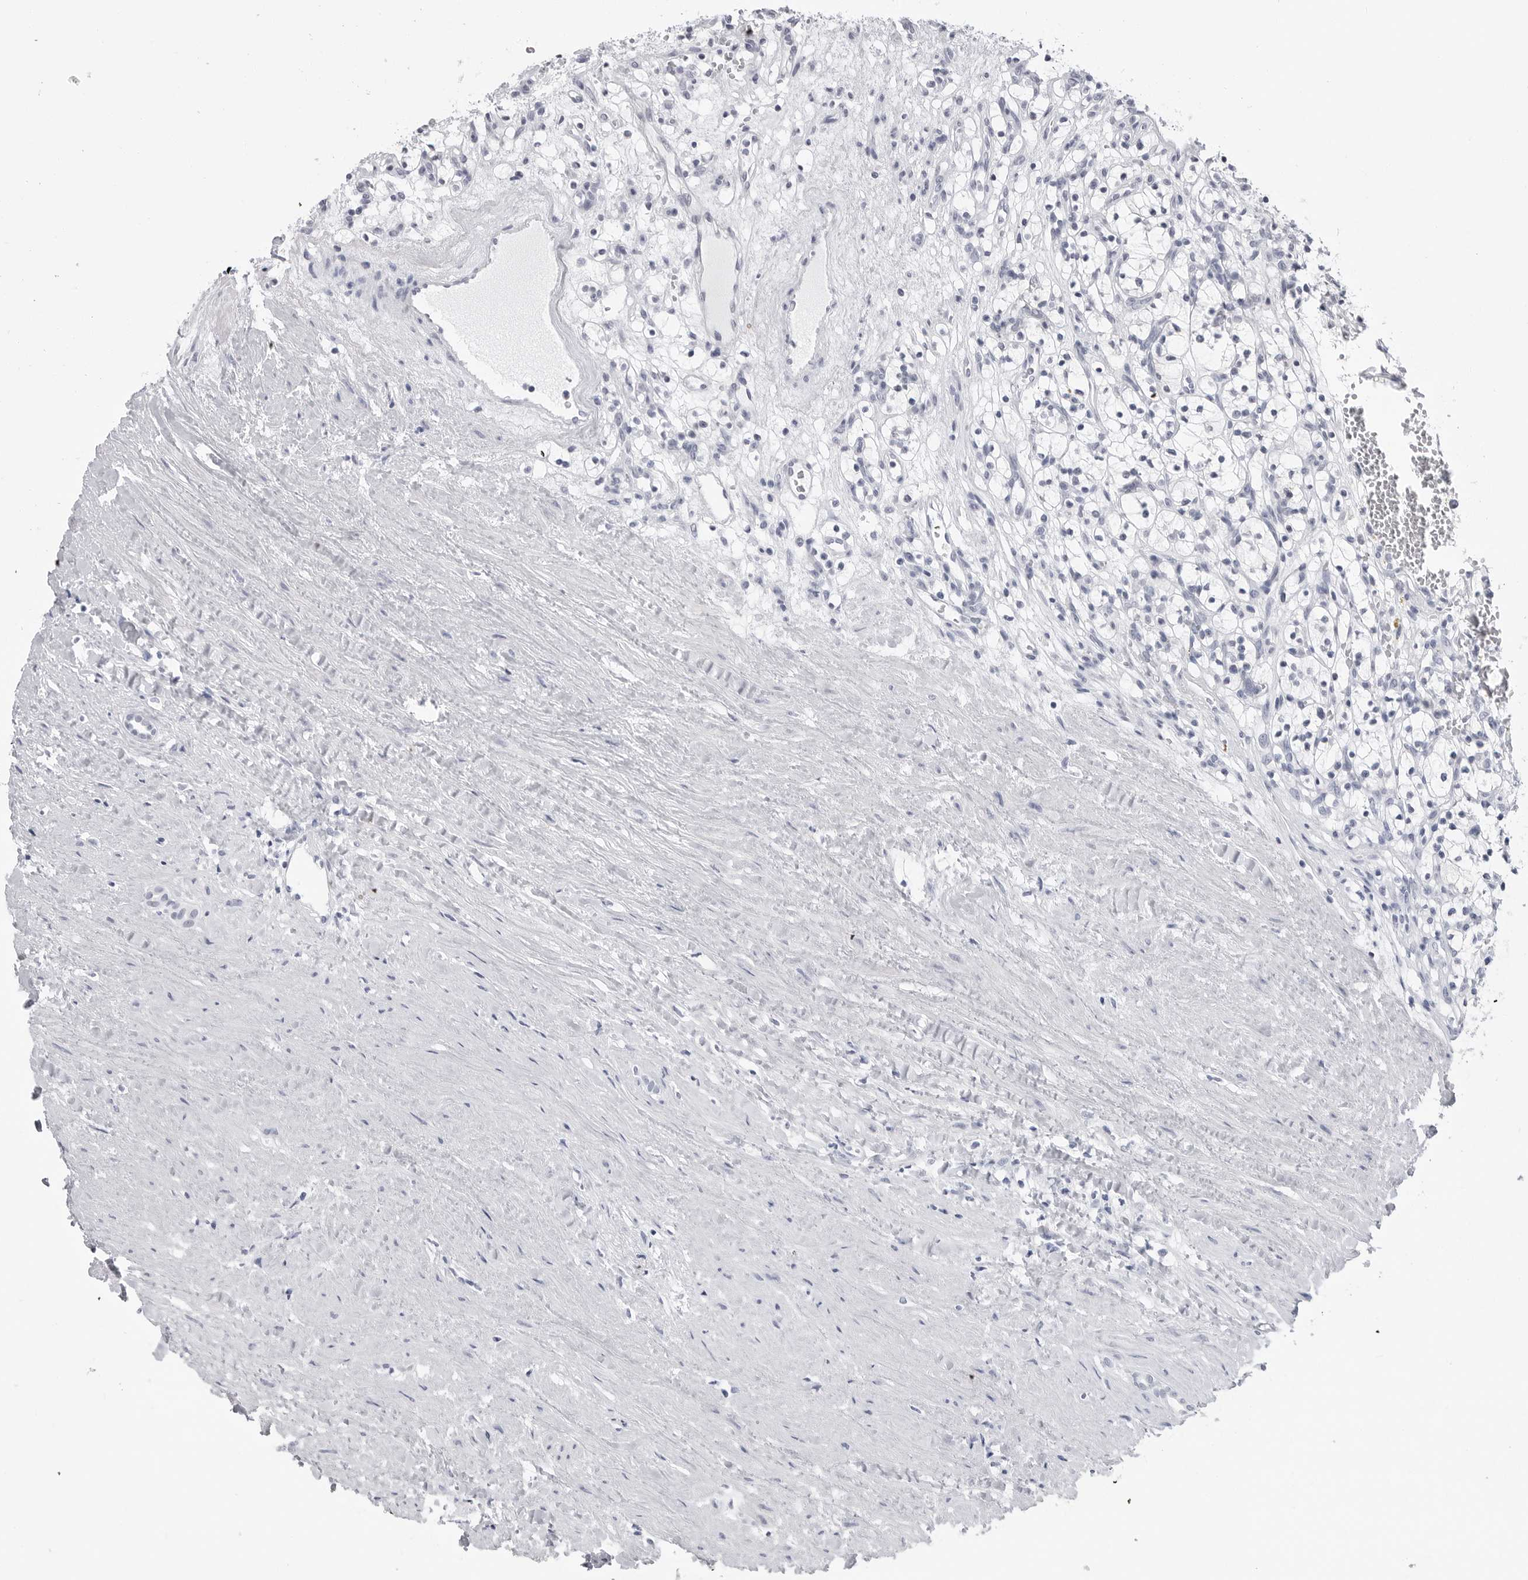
{"staining": {"intensity": "negative", "quantity": "none", "location": "none"}, "tissue": "renal cancer", "cell_type": "Tumor cells", "image_type": "cancer", "snomed": [{"axis": "morphology", "description": "Adenocarcinoma, NOS"}, {"axis": "topography", "description": "Kidney"}], "caption": "Human renal cancer stained for a protein using immunohistochemistry exhibits no positivity in tumor cells.", "gene": "PGA3", "patient": {"sex": "female", "age": 57}}